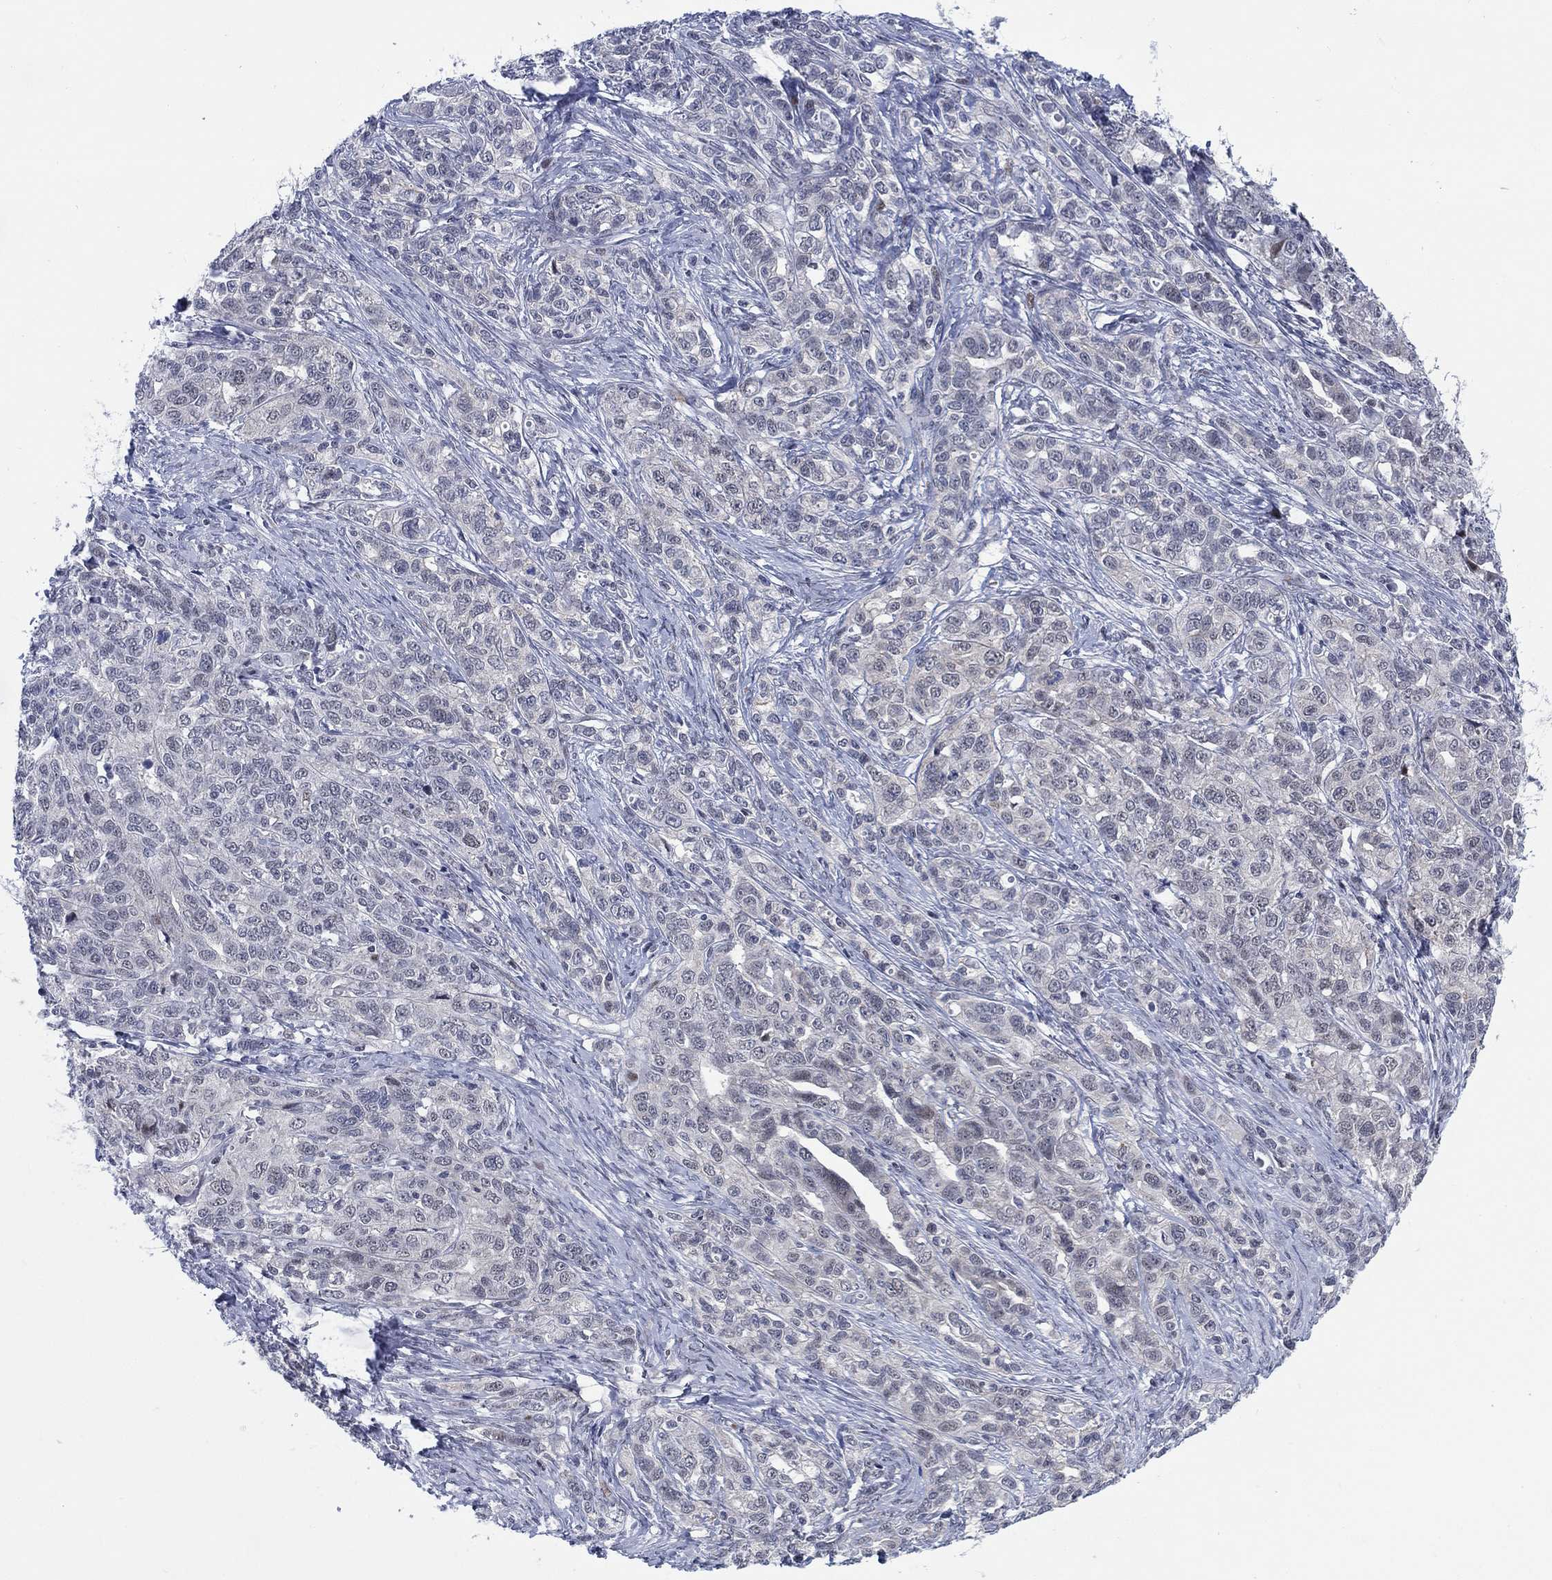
{"staining": {"intensity": "negative", "quantity": "none", "location": "none"}, "tissue": "ovarian cancer", "cell_type": "Tumor cells", "image_type": "cancer", "snomed": [{"axis": "morphology", "description": "Cystadenocarcinoma, serous, NOS"}, {"axis": "topography", "description": "Ovary"}], "caption": "The image reveals no significant positivity in tumor cells of ovarian cancer.", "gene": "NEU3", "patient": {"sex": "female", "age": 71}}